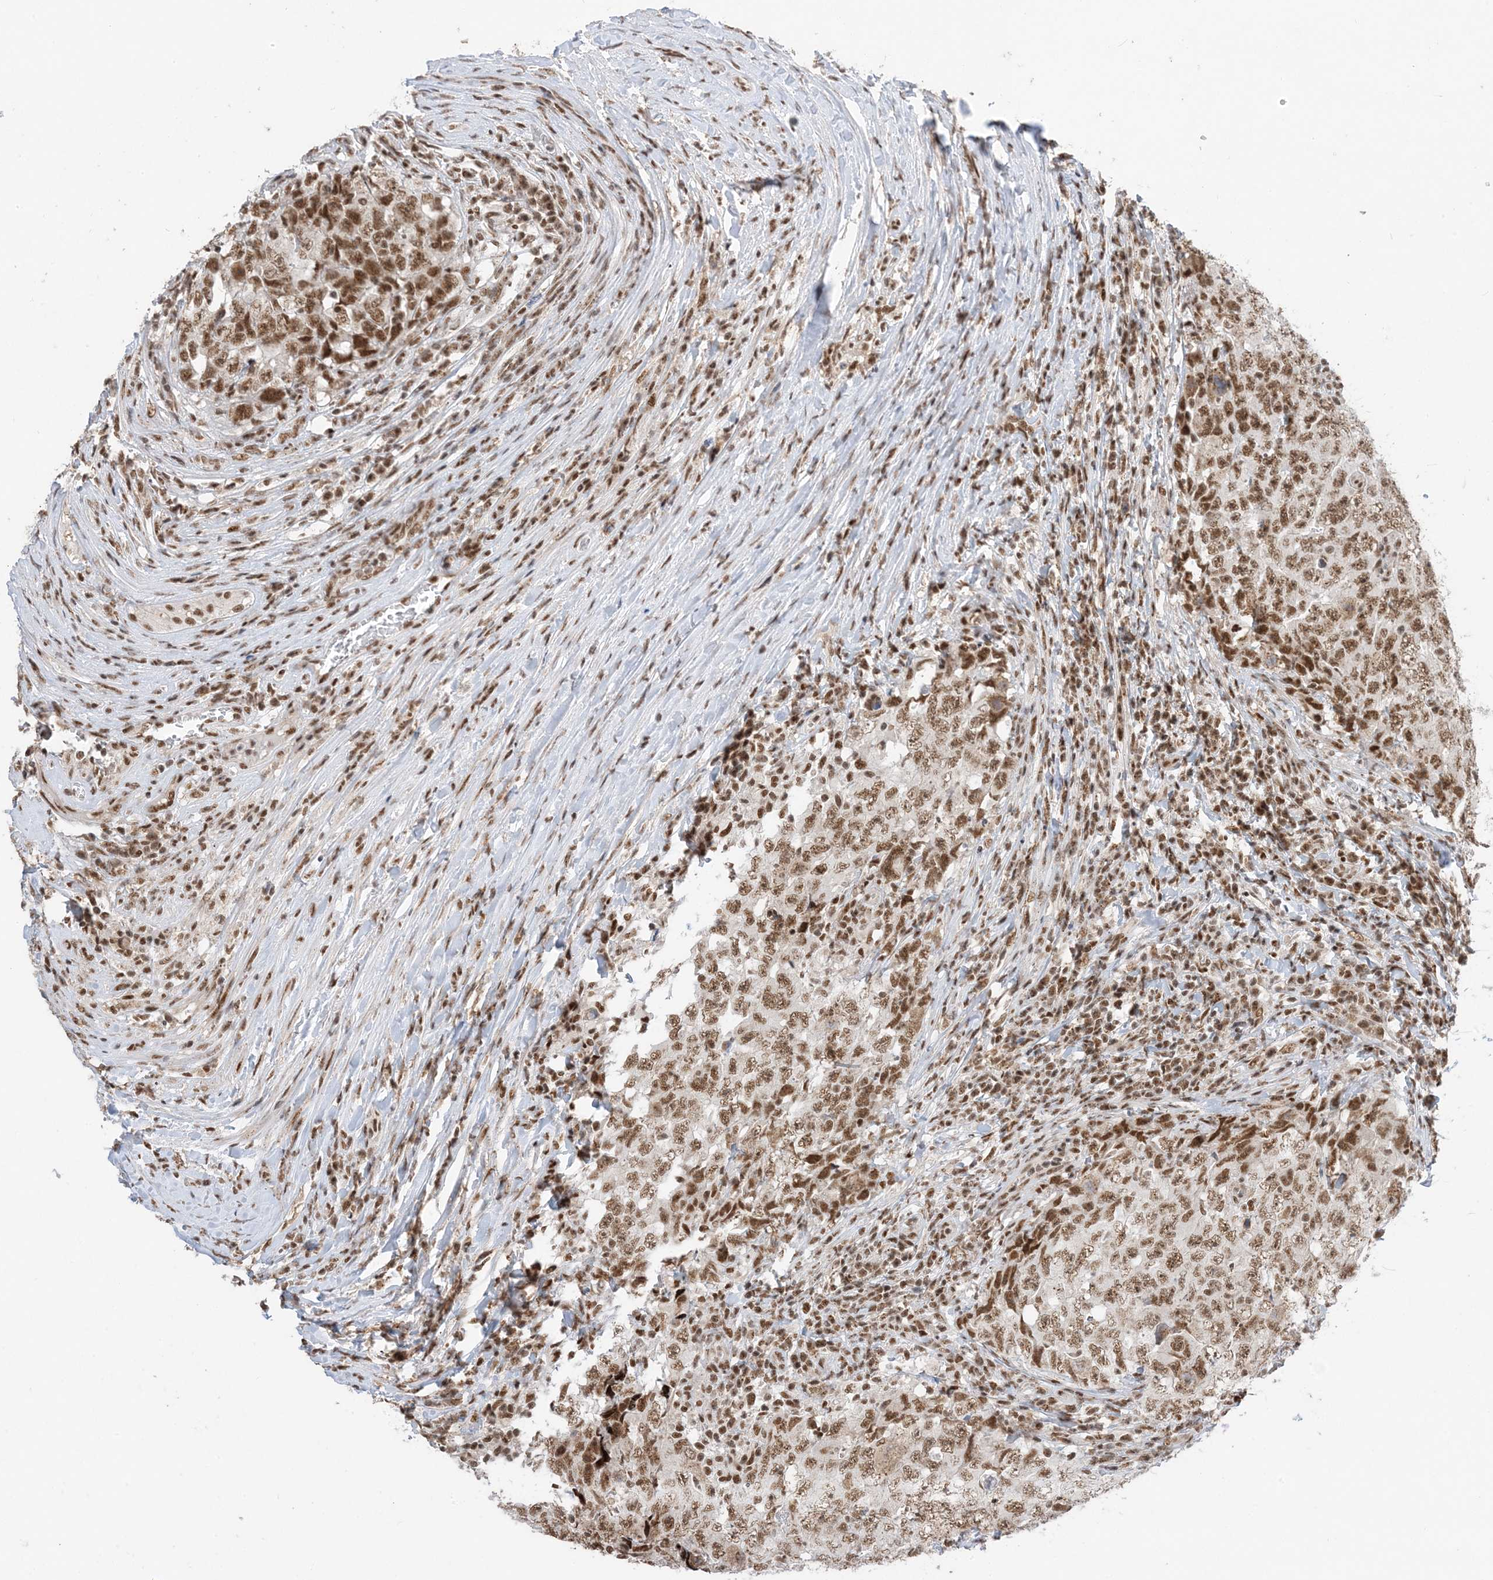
{"staining": {"intensity": "moderate", "quantity": ">75%", "location": "nuclear"}, "tissue": "testis cancer", "cell_type": "Tumor cells", "image_type": "cancer", "snomed": [{"axis": "morphology", "description": "Carcinoma, Embryonal, NOS"}, {"axis": "topography", "description": "Testis"}], "caption": "Tumor cells demonstrate medium levels of moderate nuclear positivity in about >75% of cells in testis cancer. The staining was performed using DAB (3,3'-diaminobenzidine), with brown indicating positive protein expression. Nuclei are stained blue with hematoxylin.", "gene": "SF3A3", "patient": {"sex": "male", "age": 26}}